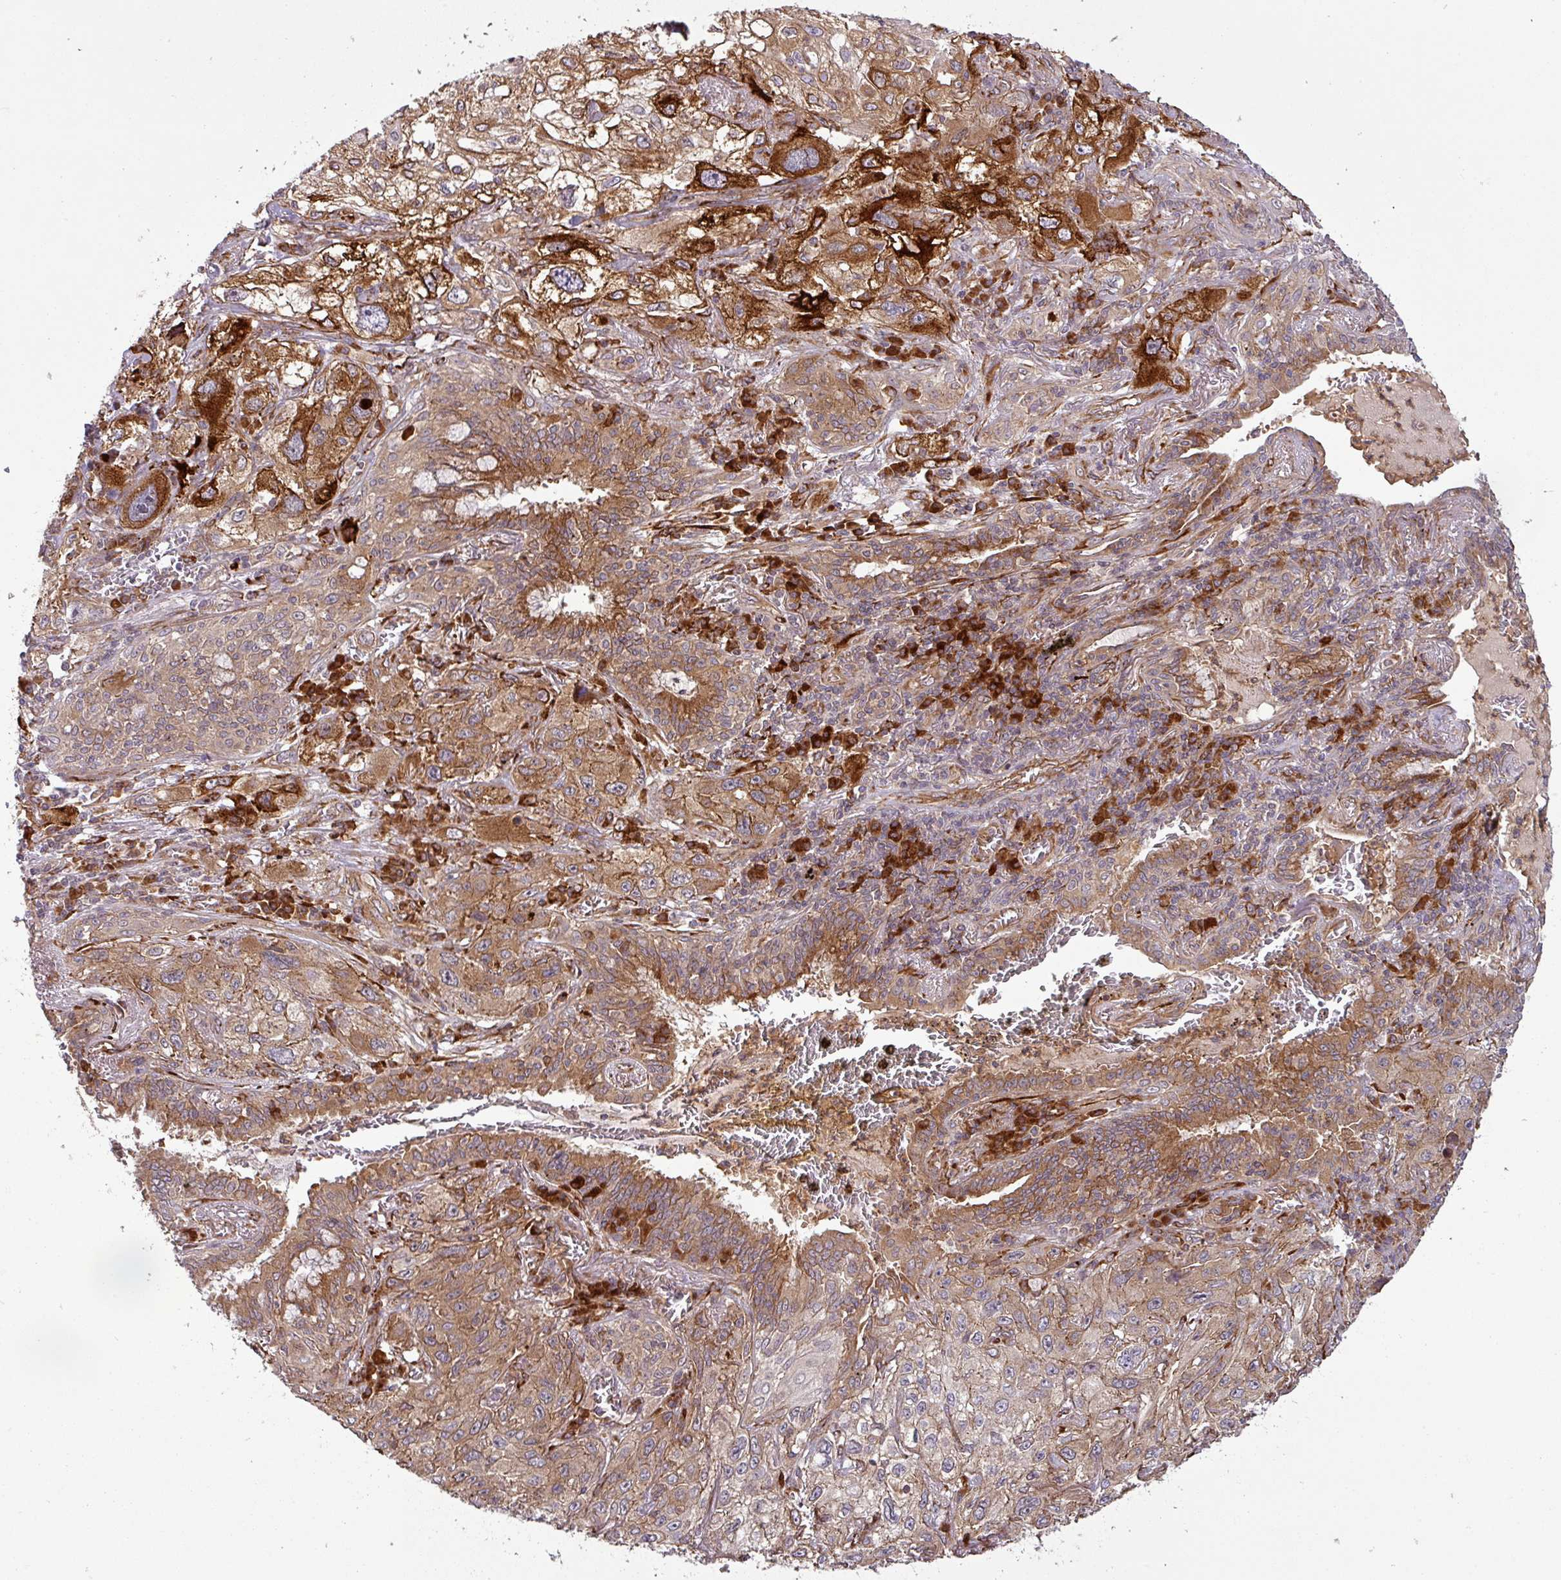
{"staining": {"intensity": "strong", "quantity": "25%-75%", "location": "cytoplasmic/membranous"}, "tissue": "lung cancer", "cell_type": "Tumor cells", "image_type": "cancer", "snomed": [{"axis": "morphology", "description": "Squamous cell carcinoma, NOS"}, {"axis": "topography", "description": "Lung"}], "caption": "Tumor cells display high levels of strong cytoplasmic/membranous expression in about 25%-75% of cells in human lung cancer (squamous cell carcinoma). Using DAB (3,3'-diaminobenzidine) (brown) and hematoxylin (blue) stains, captured at high magnification using brightfield microscopy.", "gene": "ART1", "patient": {"sex": "female", "age": 69}}